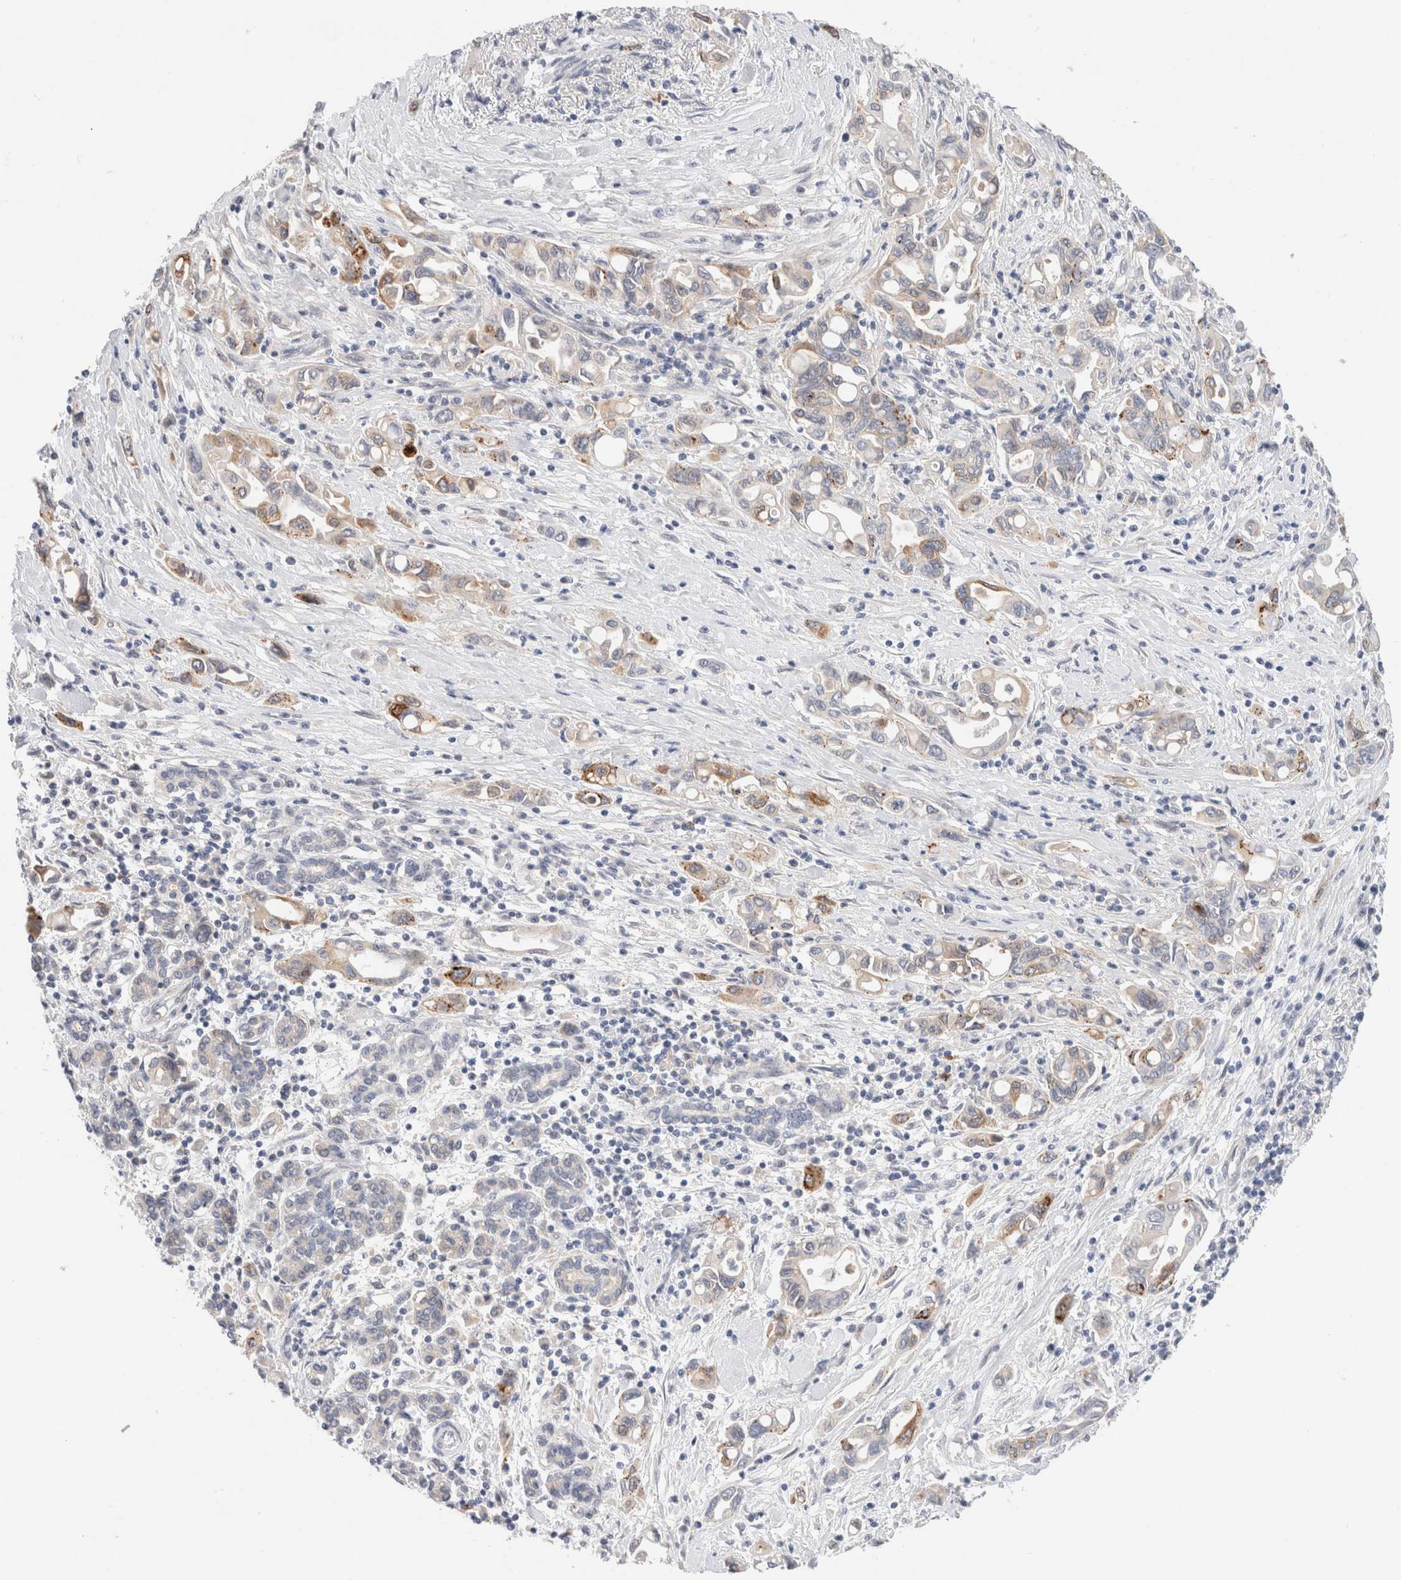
{"staining": {"intensity": "moderate", "quantity": "<25%", "location": "cytoplasmic/membranous"}, "tissue": "pancreatic cancer", "cell_type": "Tumor cells", "image_type": "cancer", "snomed": [{"axis": "morphology", "description": "Adenocarcinoma, NOS"}, {"axis": "topography", "description": "Pancreas"}], "caption": "Human pancreatic cancer stained with a protein marker reveals moderate staining in tumor cells.", "gene": "SDR16C5", "patient": {"sex": "female", "age": 57}}